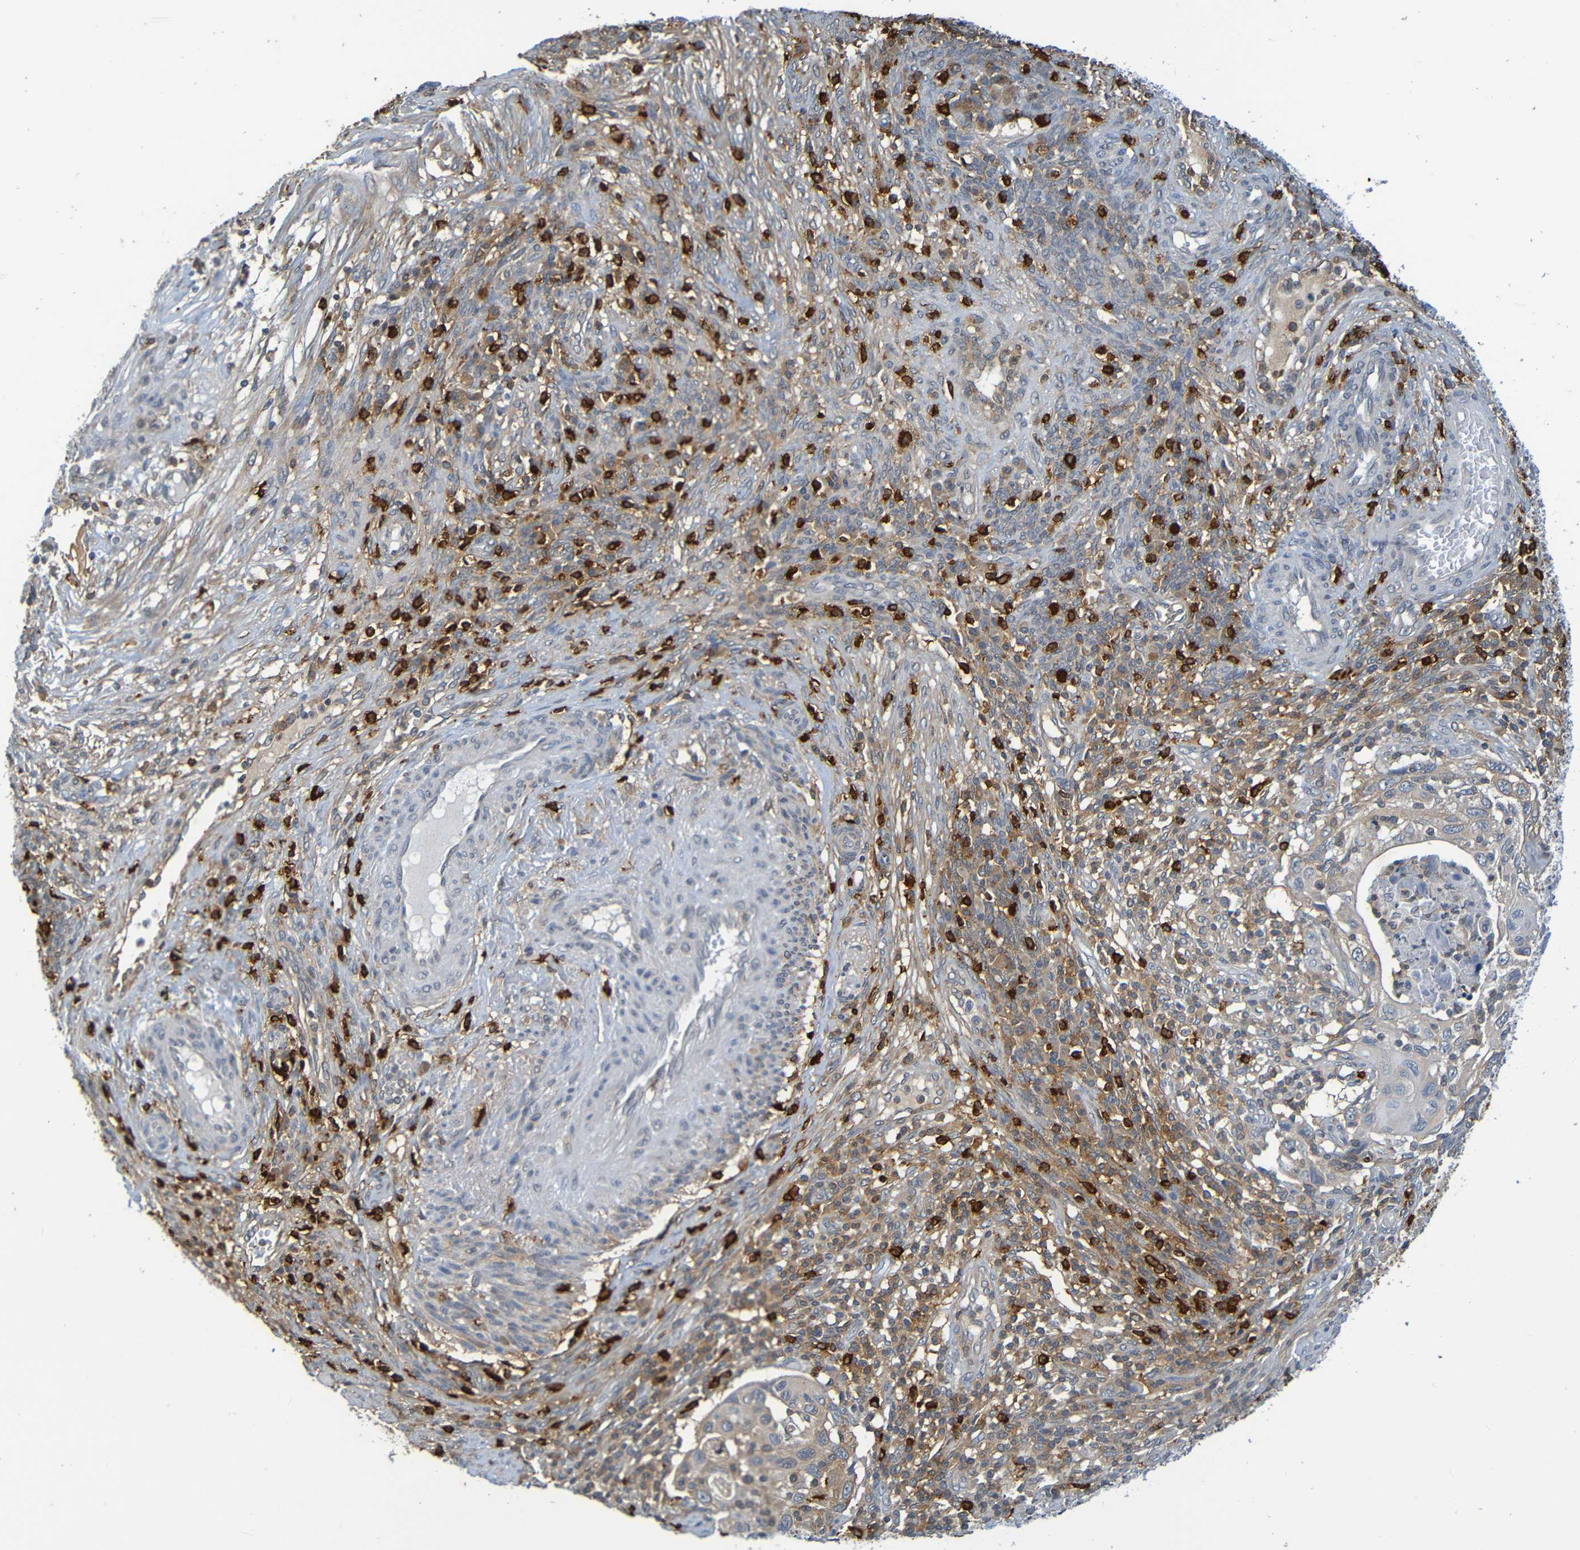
{"staining": {"intensity": "weak", "quantity": "25%-75%", "location": "cytoplasmic/membranous"}, "tissue": "cervical cancer", "cell_type": "Tumor cells", "image_type": "cancer", "snomed": [{"axis": "morphology", "description": "Squamous cell carcinoma, NOS"}, {"axis": "topography", "description": "Cervix"}], "caption": "Immunohistochemical staining of cervical cancer shows low levels of weak cytoplasmic/membranous protein expression in about 25%-75% of tumor cells. Nuclei are stained in blue.", "gene": "C3AR1", "patient": {"sex": "female", "age": 70}}